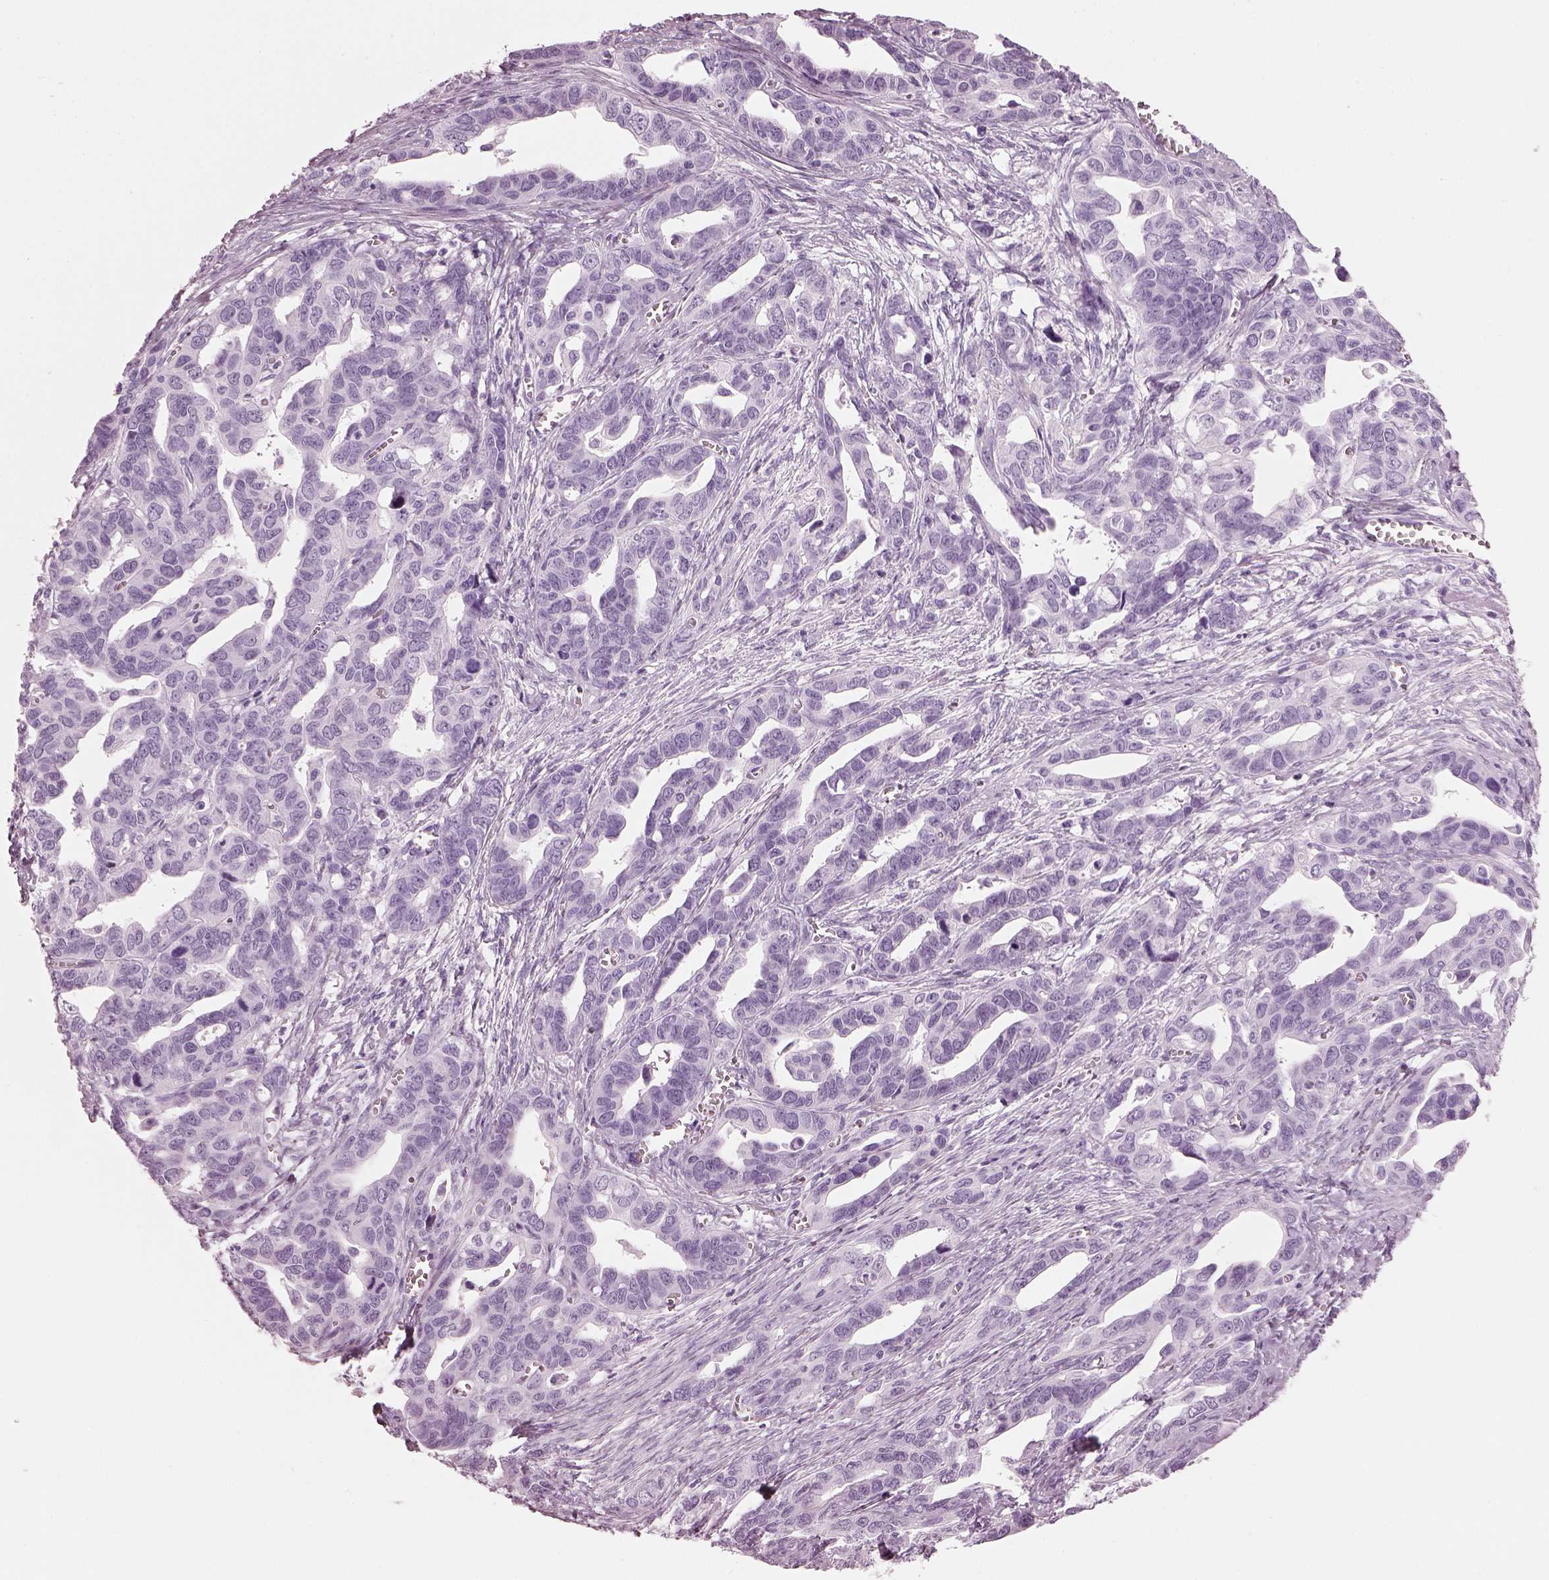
{"staining": {"intensity": "negative", "quantity": "none", "location": "none"}, "tissue": "ovarian cancer", "cell_type": "Tumor cells", "image_type": "cancer", "snomed": [{"axis": "morphology", "description": "Cystadenocarcinoma, serous, NOS"}, {"axis": "topography", "description": "Ovary"}], "caption": "There is no significant positivity in tumor cells of ovarian serous cystadenocarcinoma.", "gene": "HYDIN", "patient": {"sex": "female", "age": 69}}